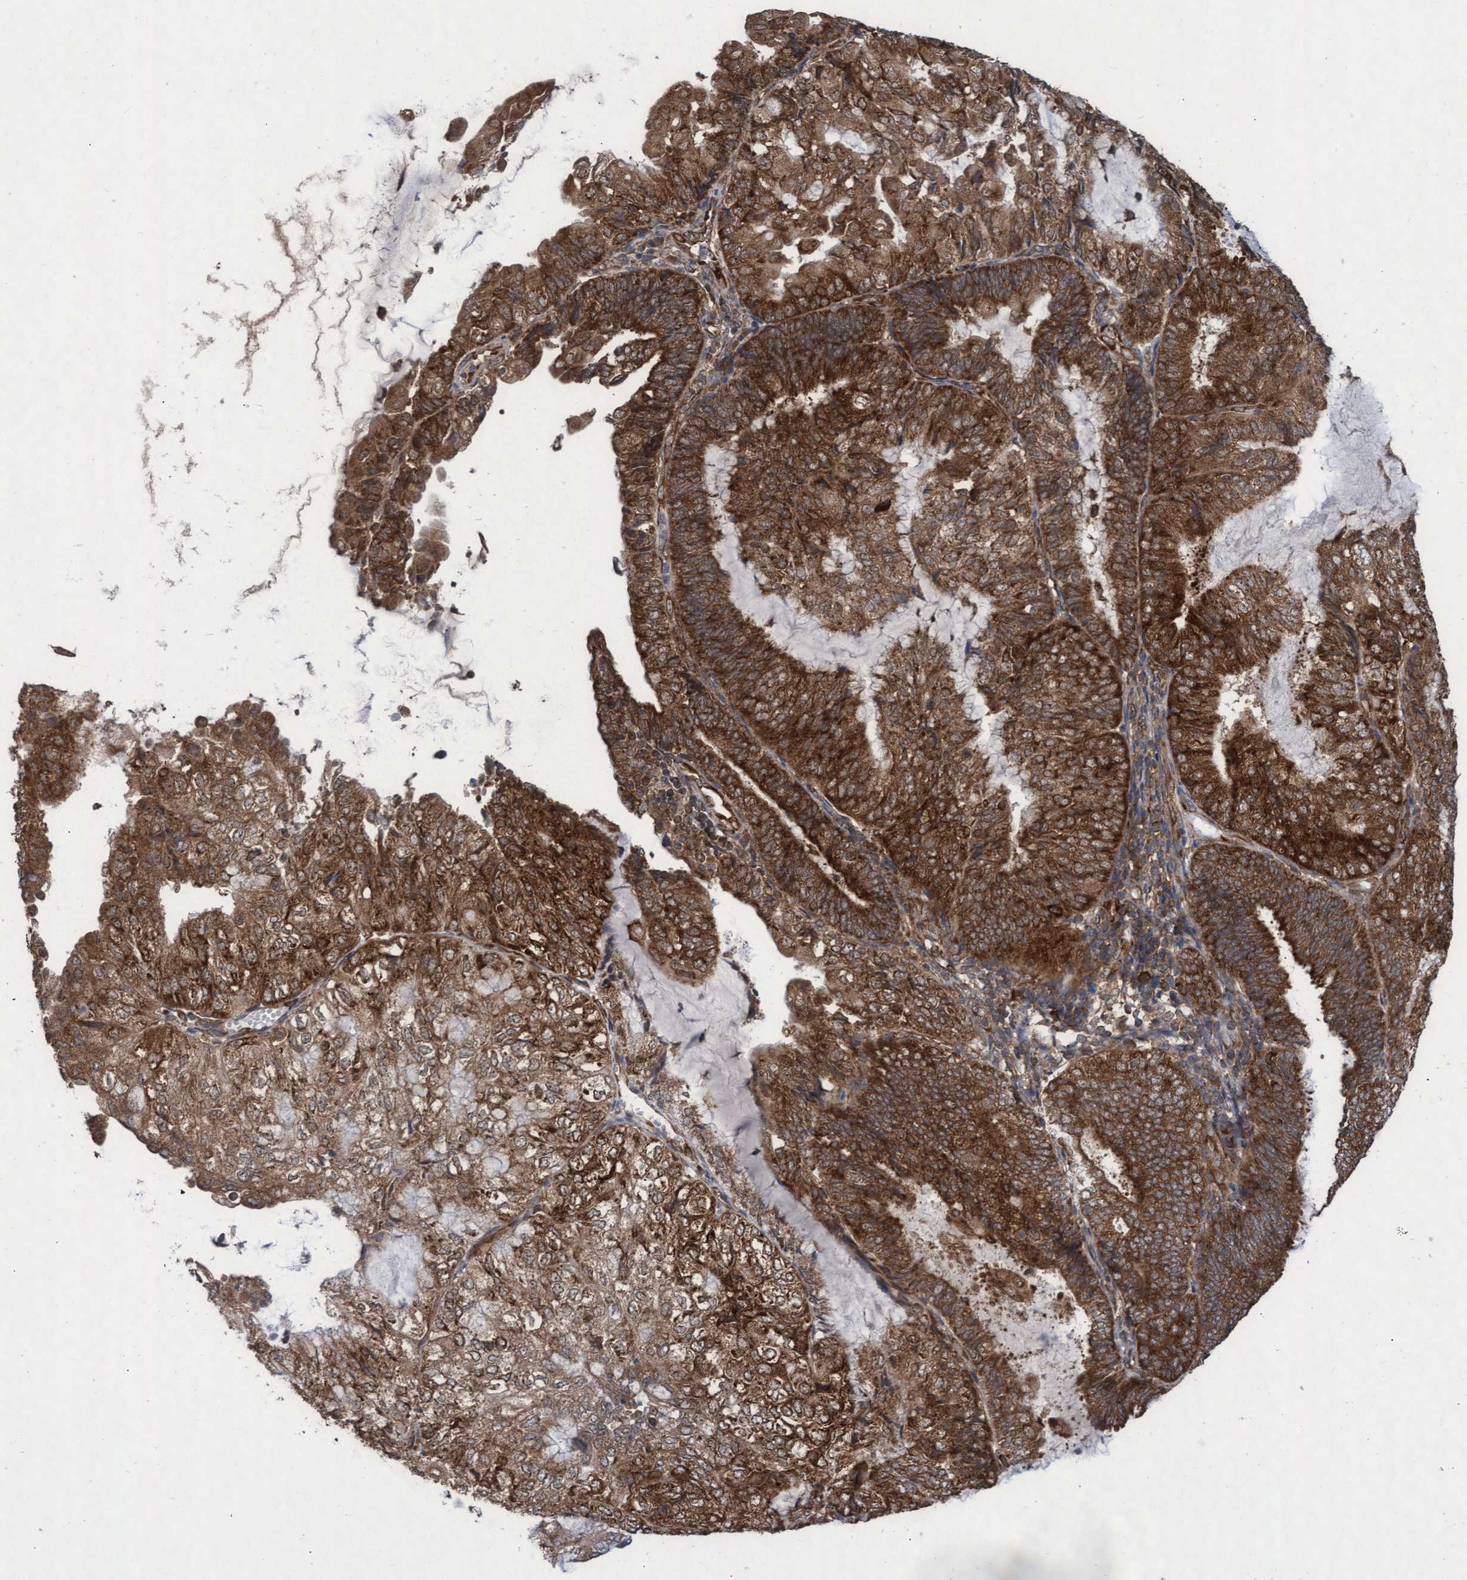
{"staining": {"intensity": "strong", "quantity": ">75%", "location": "cytoplasmic/membranous"}, "tissue": "endometrial cancer", "cell_type": "Tumor cells", "image_type": "cancer", "snomed": [{"axis": "morphology", "description": "Adenocarcinoma, NOS"}, {"axis": "topography", "description": "Endometrium"}], "caption": "This histopathology image displays immunohistochemistry staining of human endometrial cancer (adenocarcinoma), with high strong cytoplasmic/membranous positivity in approximately >75% of tumor cells.", "gene": "ABCF2", "patient": {"sex": "female", "age": 81}}